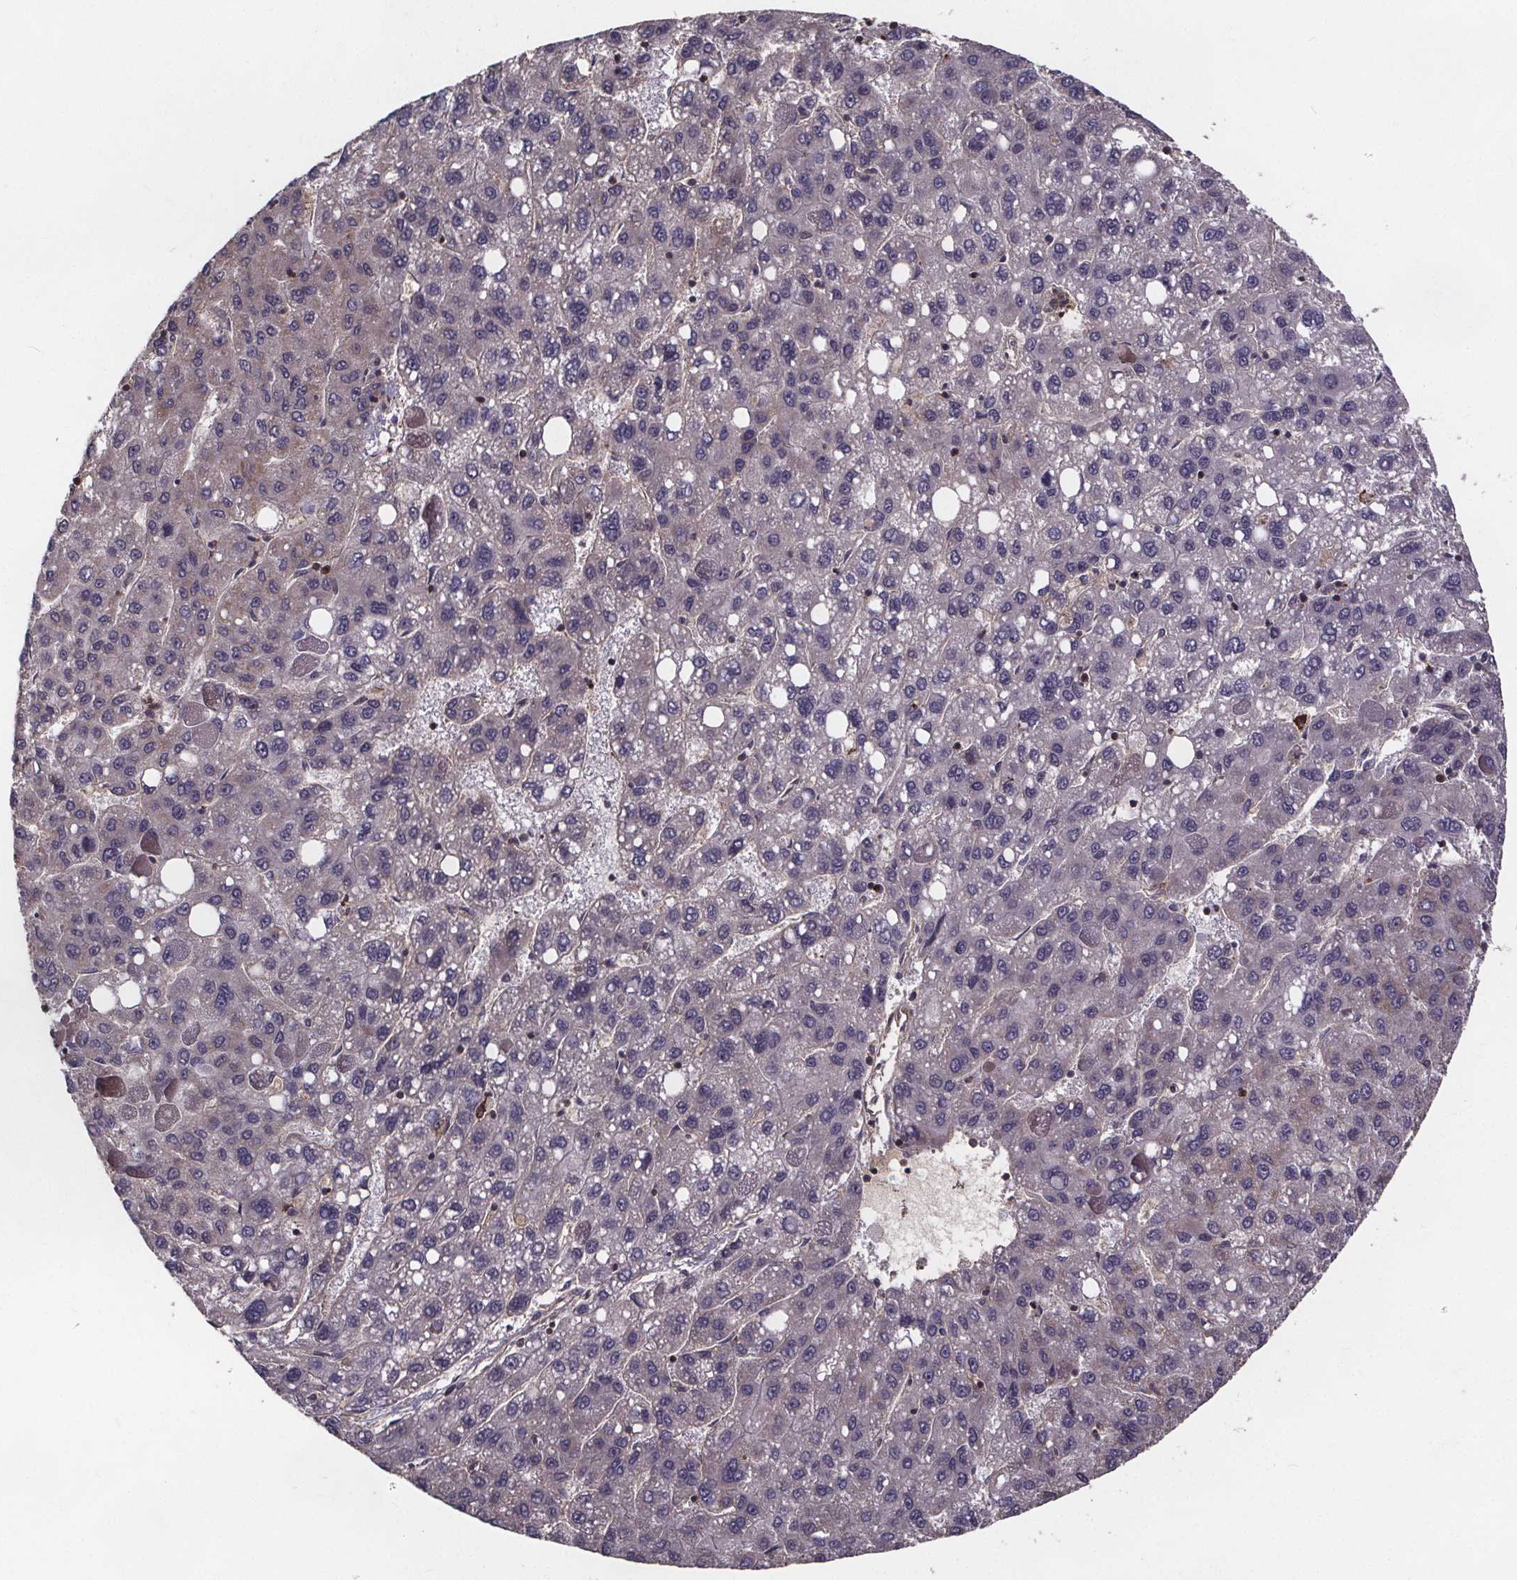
{"staining": {"intensity": "negative", "quantity": "none", "location": "none"}, "tissue": "liver cancer", "cell_type": "Tumor cells", "image_type": "cancer", "snomed": [{"axis": "morphology", "description": "Carcinoma, Hepatocellular, NOS"}, {"axis": "topography", "description": "Liver"}], "caption": "Immunohistochemistry of liver hepatocellular carcinoma exhibits no expression in tumor cells.", "gene": "YME1L1", "patient": {"sex": "female", "age": 82}}